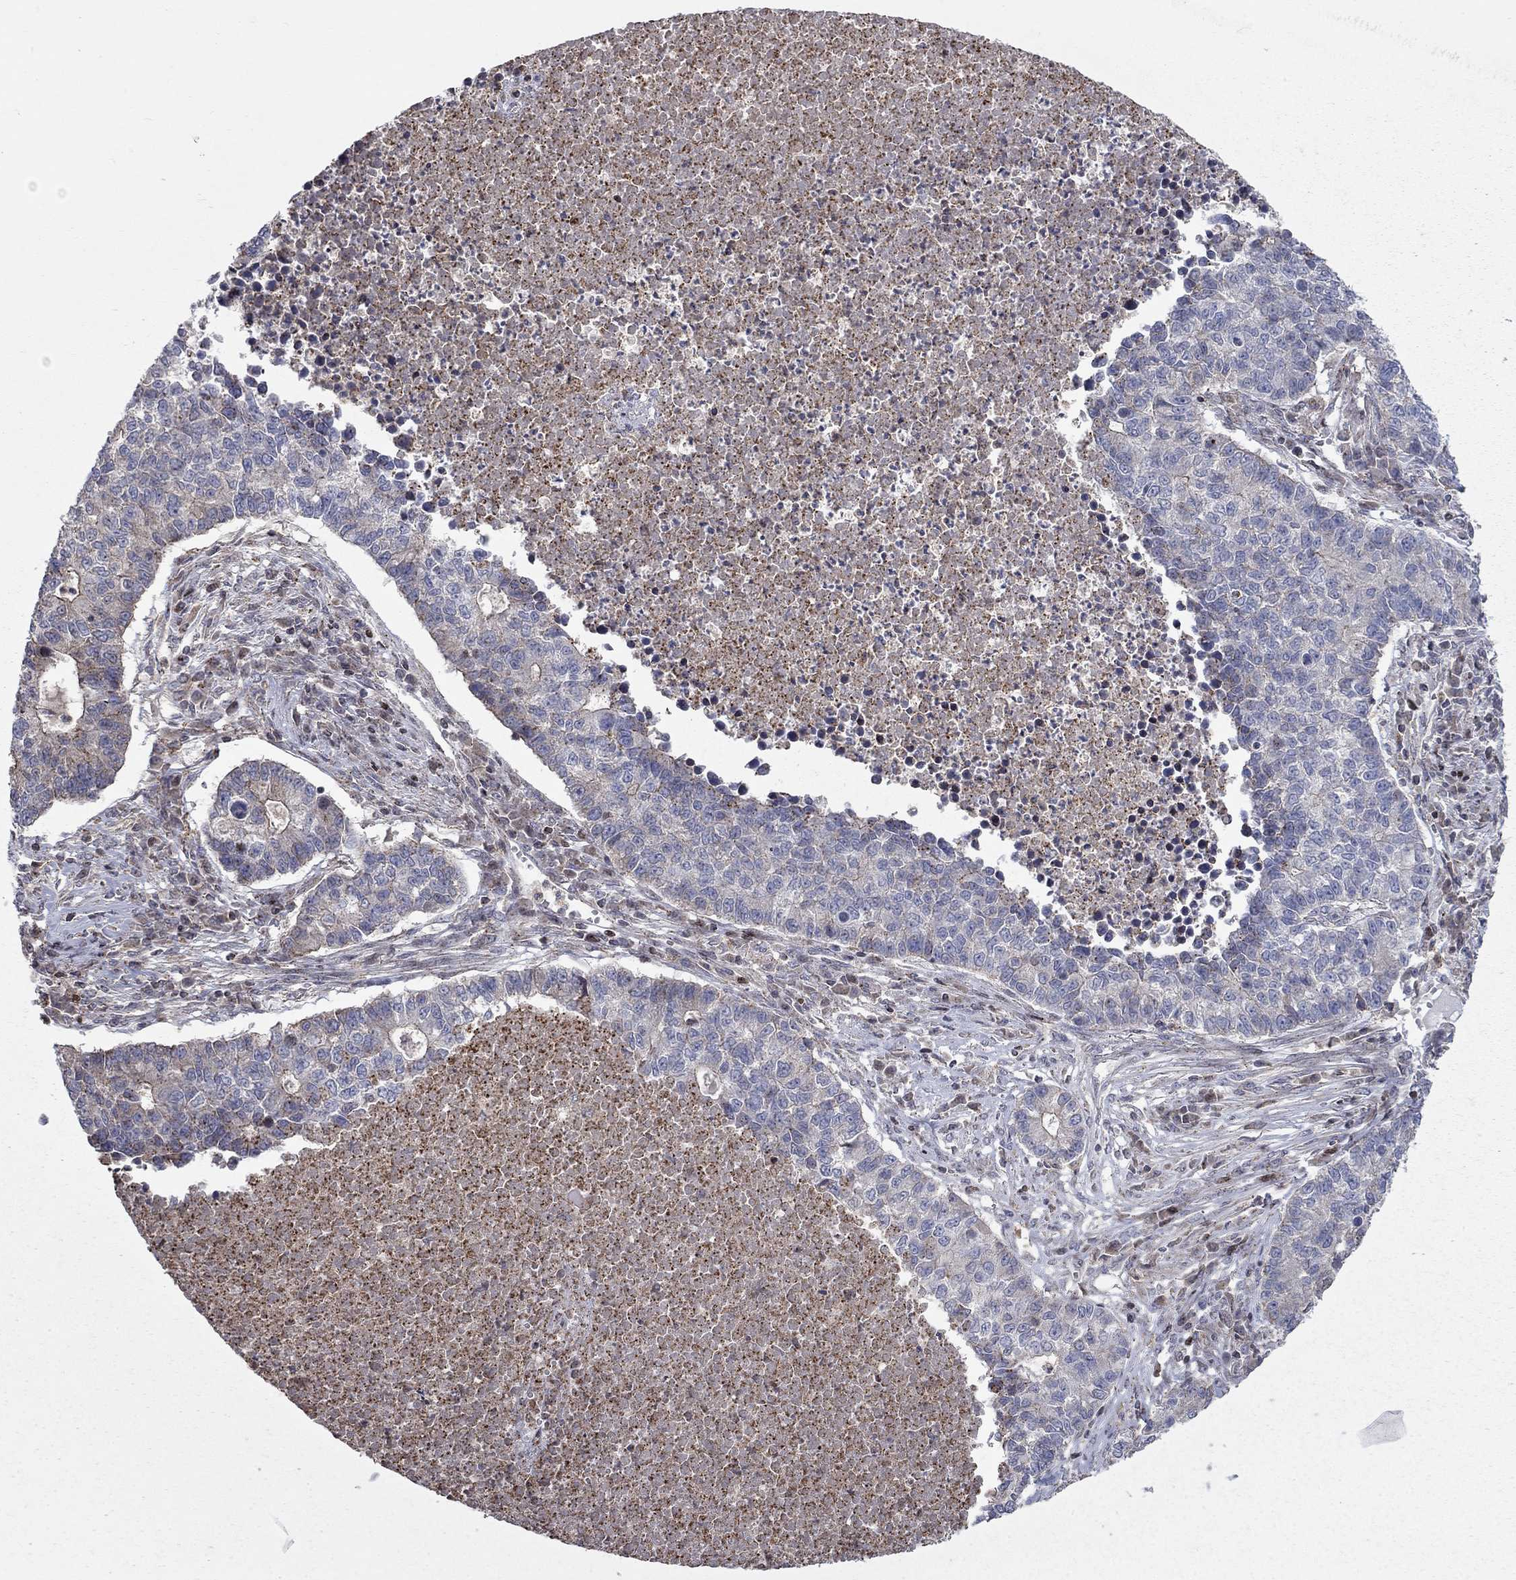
{"staining": {"intensity": "strong", "quantity": "<25%", "location": "cytoplasmic/membranous"}, "tissue": "lung cancer", "cell_type": "Tumor cells", "image_type": "cancer", "snomed": [{"axis": "morphology", "description": "Adenocarcinoma, NOS"}, {"axis": "topography", "description": "Lung"}], "caption": "A high-resolution micrograph shows IHC staining of adenocarcinoma (lung), which reveals strong cytoplasmic/membranous positivity in approximately <25% of tumor cells.", "gene": "ERN2", "patient": {"sex": "male", "age": 57}}